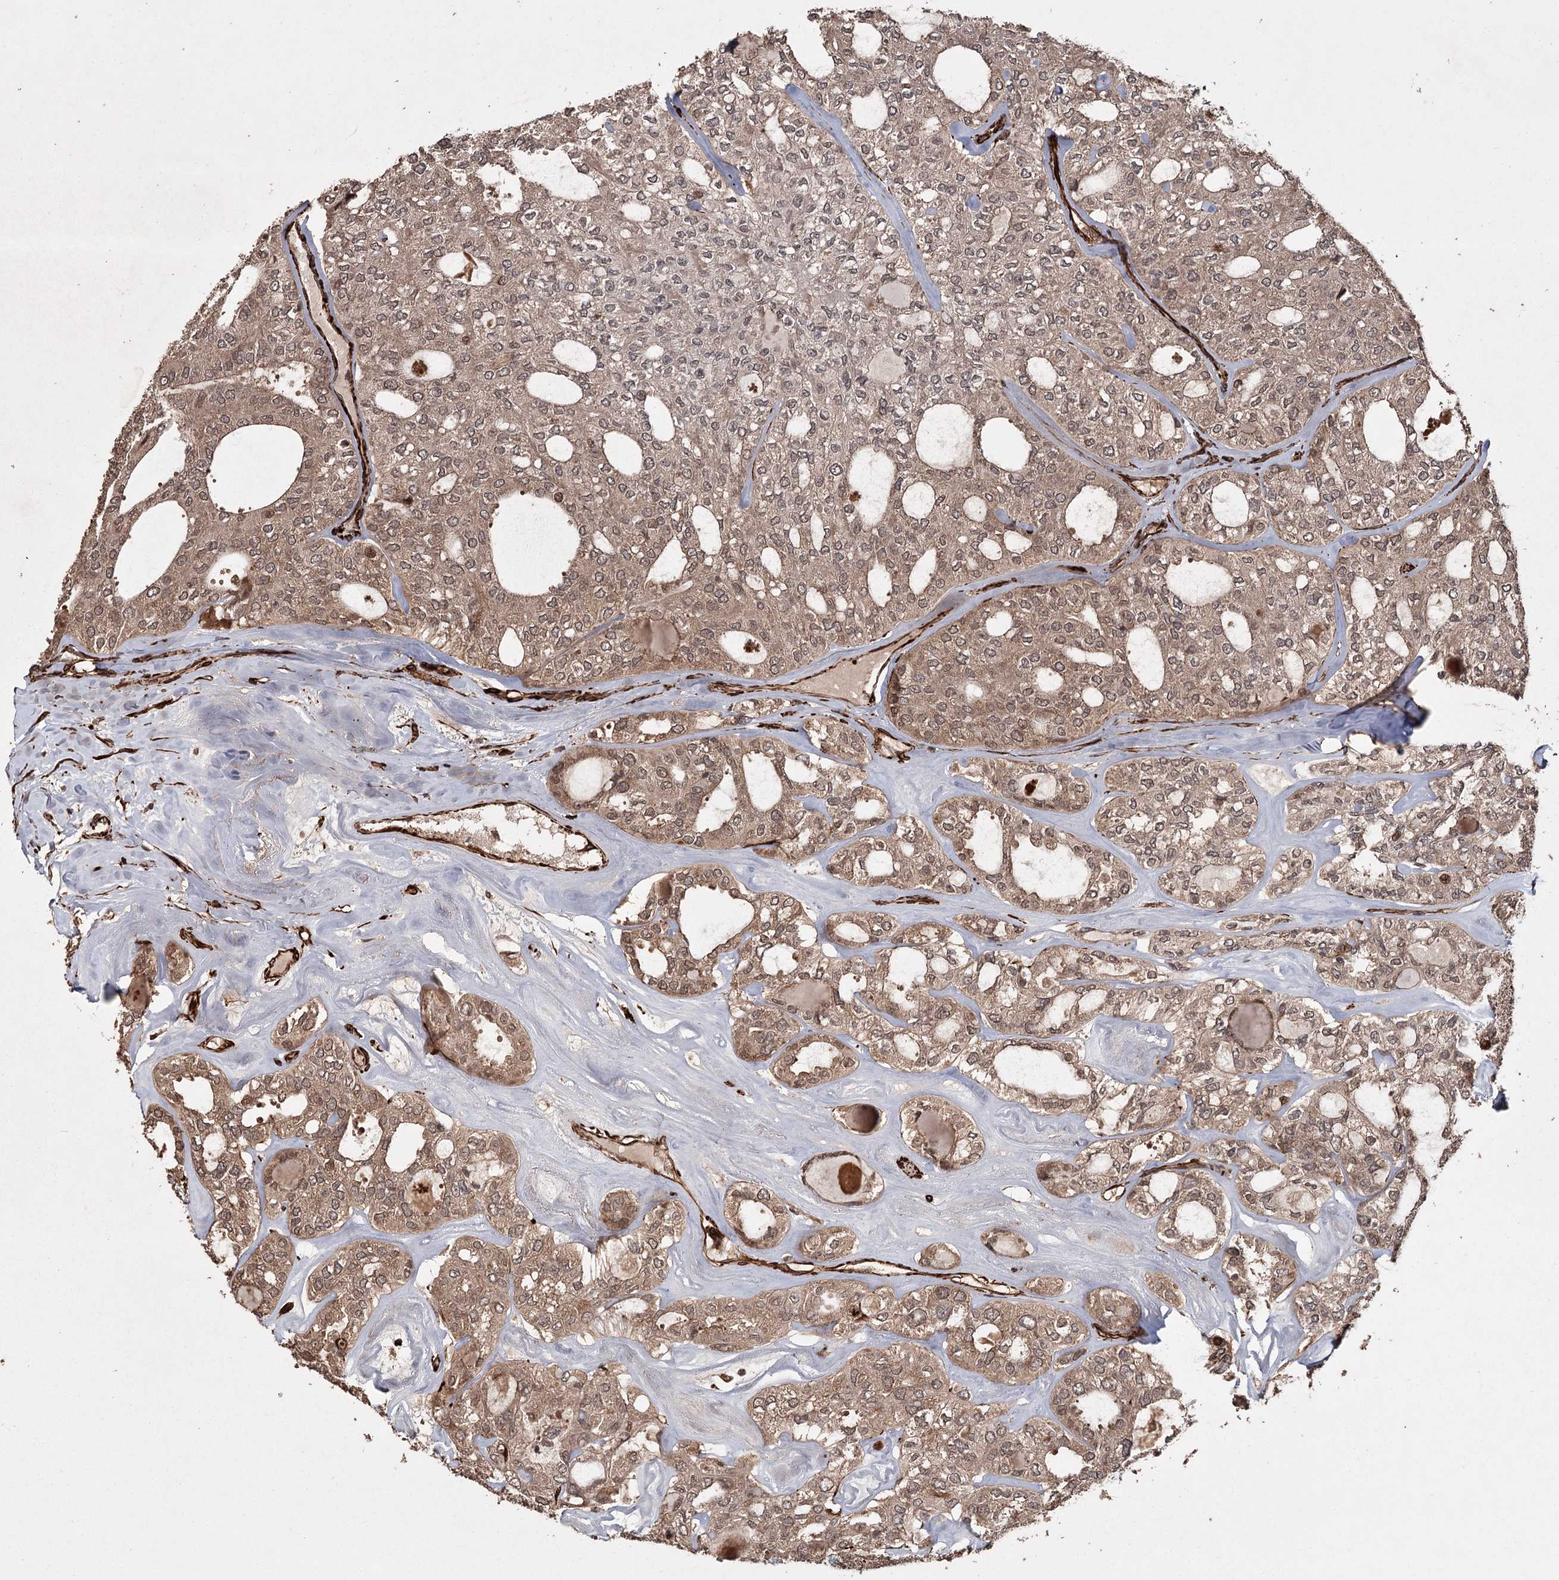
{"staining": {"intensity": "moderate", "quantity": ">75%", "location": "cytoplasmic/membranous,nuclear"}, "tissue": "thyroid cancer", "cell_type": "Tumor cells", "image_type": "cancer", "snomed": [{"axis": "morphology", "description": "Follicular adenoma carcinoma, NOS"}, {"axis": "topography", "description": "Thyroid gland"}], "caption": "Immunohistochemical staining of human thyroid cancer shows medium levels of moderate cytoplasmic/membranous and nuclear protein staining in approximately >75% of tumor cells. The staining was performed using DAB to visualize the protein expression in brown, while the nuclei were stained in blue with hematoxylin (Magnification: 20x).", "gene": "RPAP3", "patient": {"sex": "male", "age": 75}}